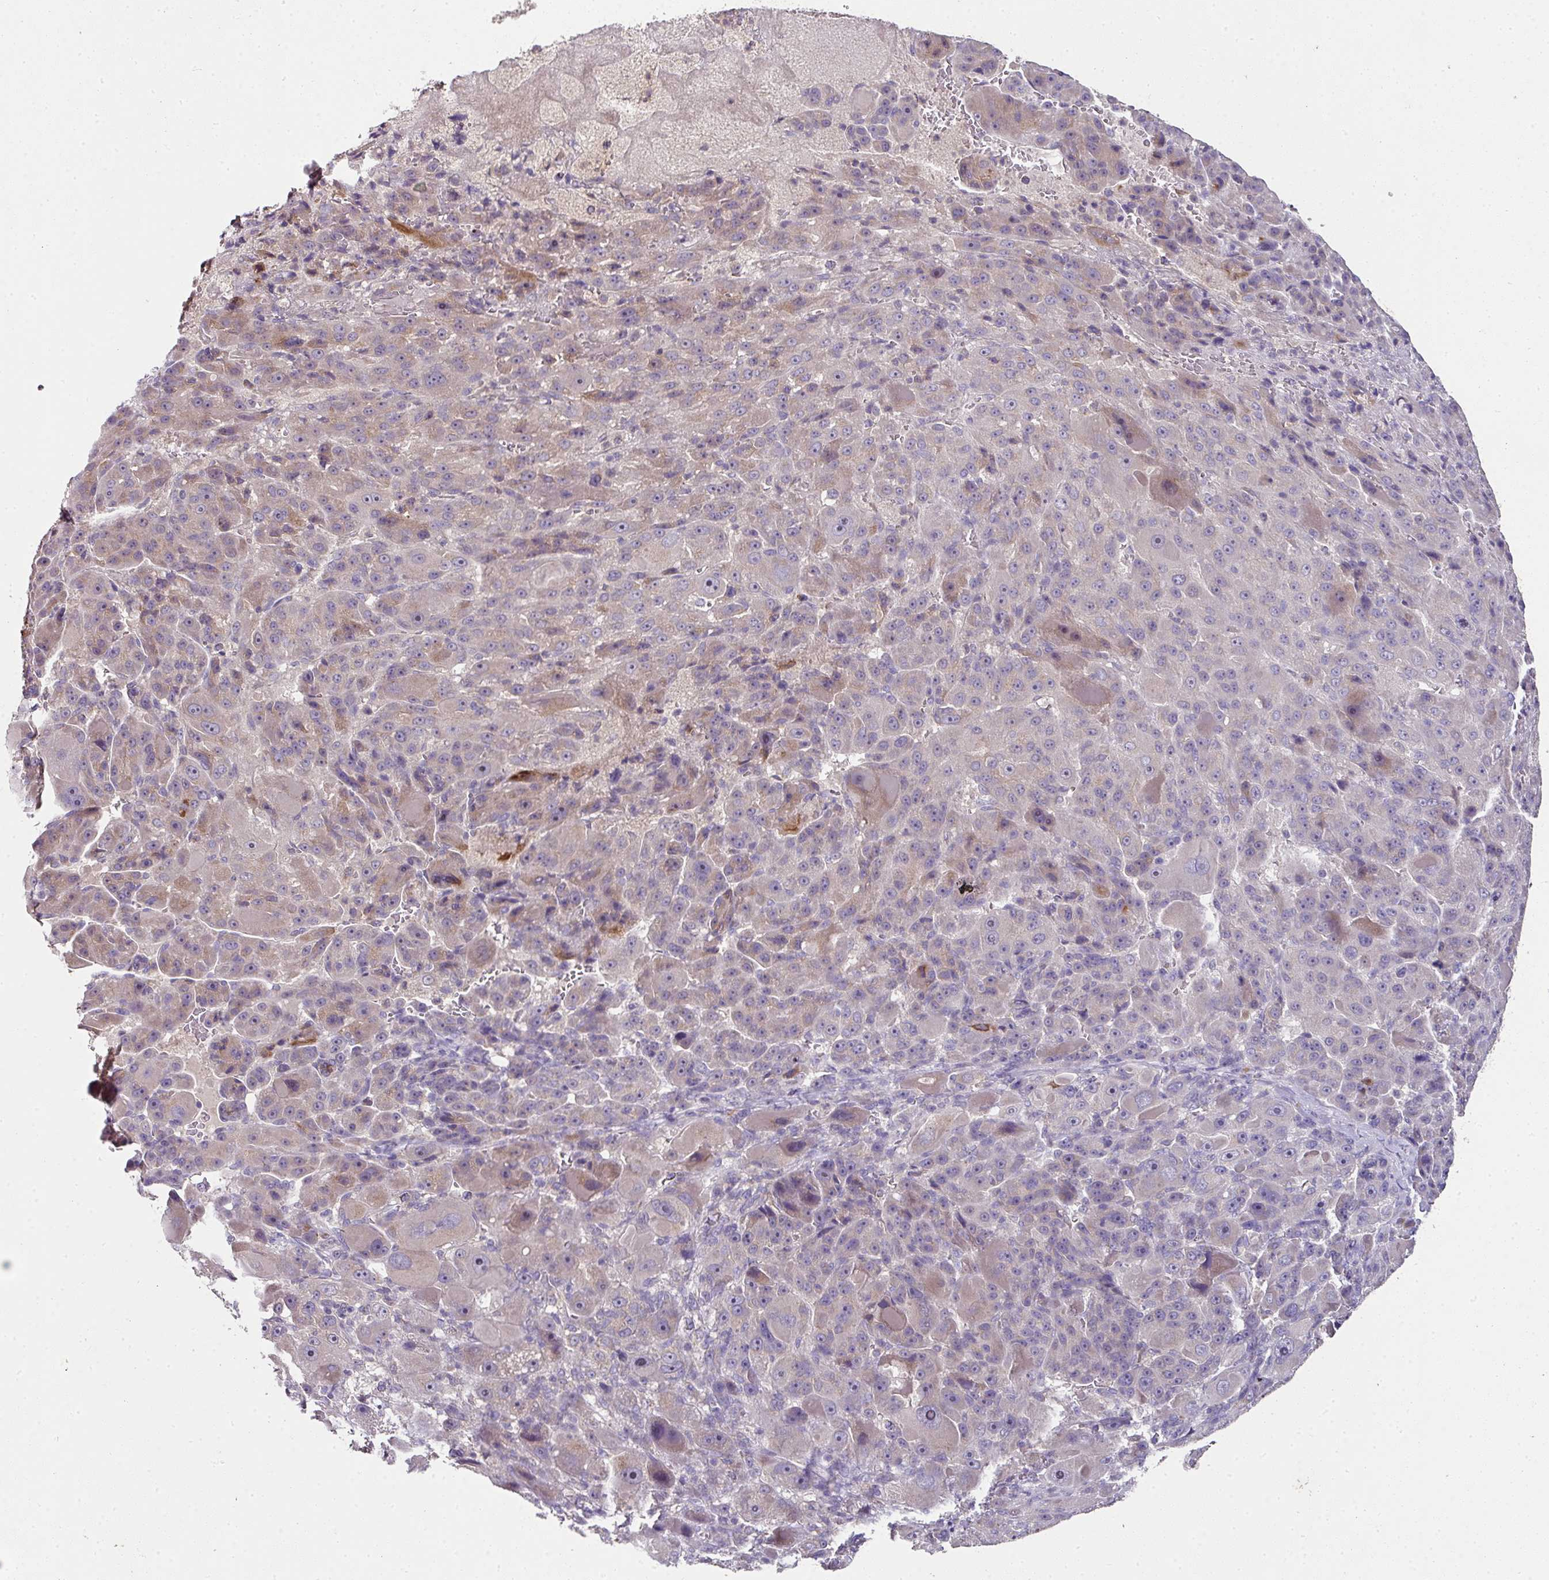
{"staining": {"intensity": "weak", "quantity": "25%-75%", "location": "cytoplasmic/membranous"}, "tissue": "liver cancer", "cell_type": "Tumor cells", "image_type": "cancer", "snomed": [{"axis": "morphology", "description": "Carcinoma, Hepatocellular, NOS"}, {"axis": "topography", "description": "Liver"}], "caption": "Immunohistochemistry (IHC) photomicrograph of neoplastic tissue: human liver cancer stained using immunohistochemistry shows low levels of weak protein expression localized specifically in the cytoplasmic/membranous of tumor cells, appearing as a cytoplasmic/membranous brown color.", "gene": "SKIC2", "patient": {"sex": "male", "age": 76}}